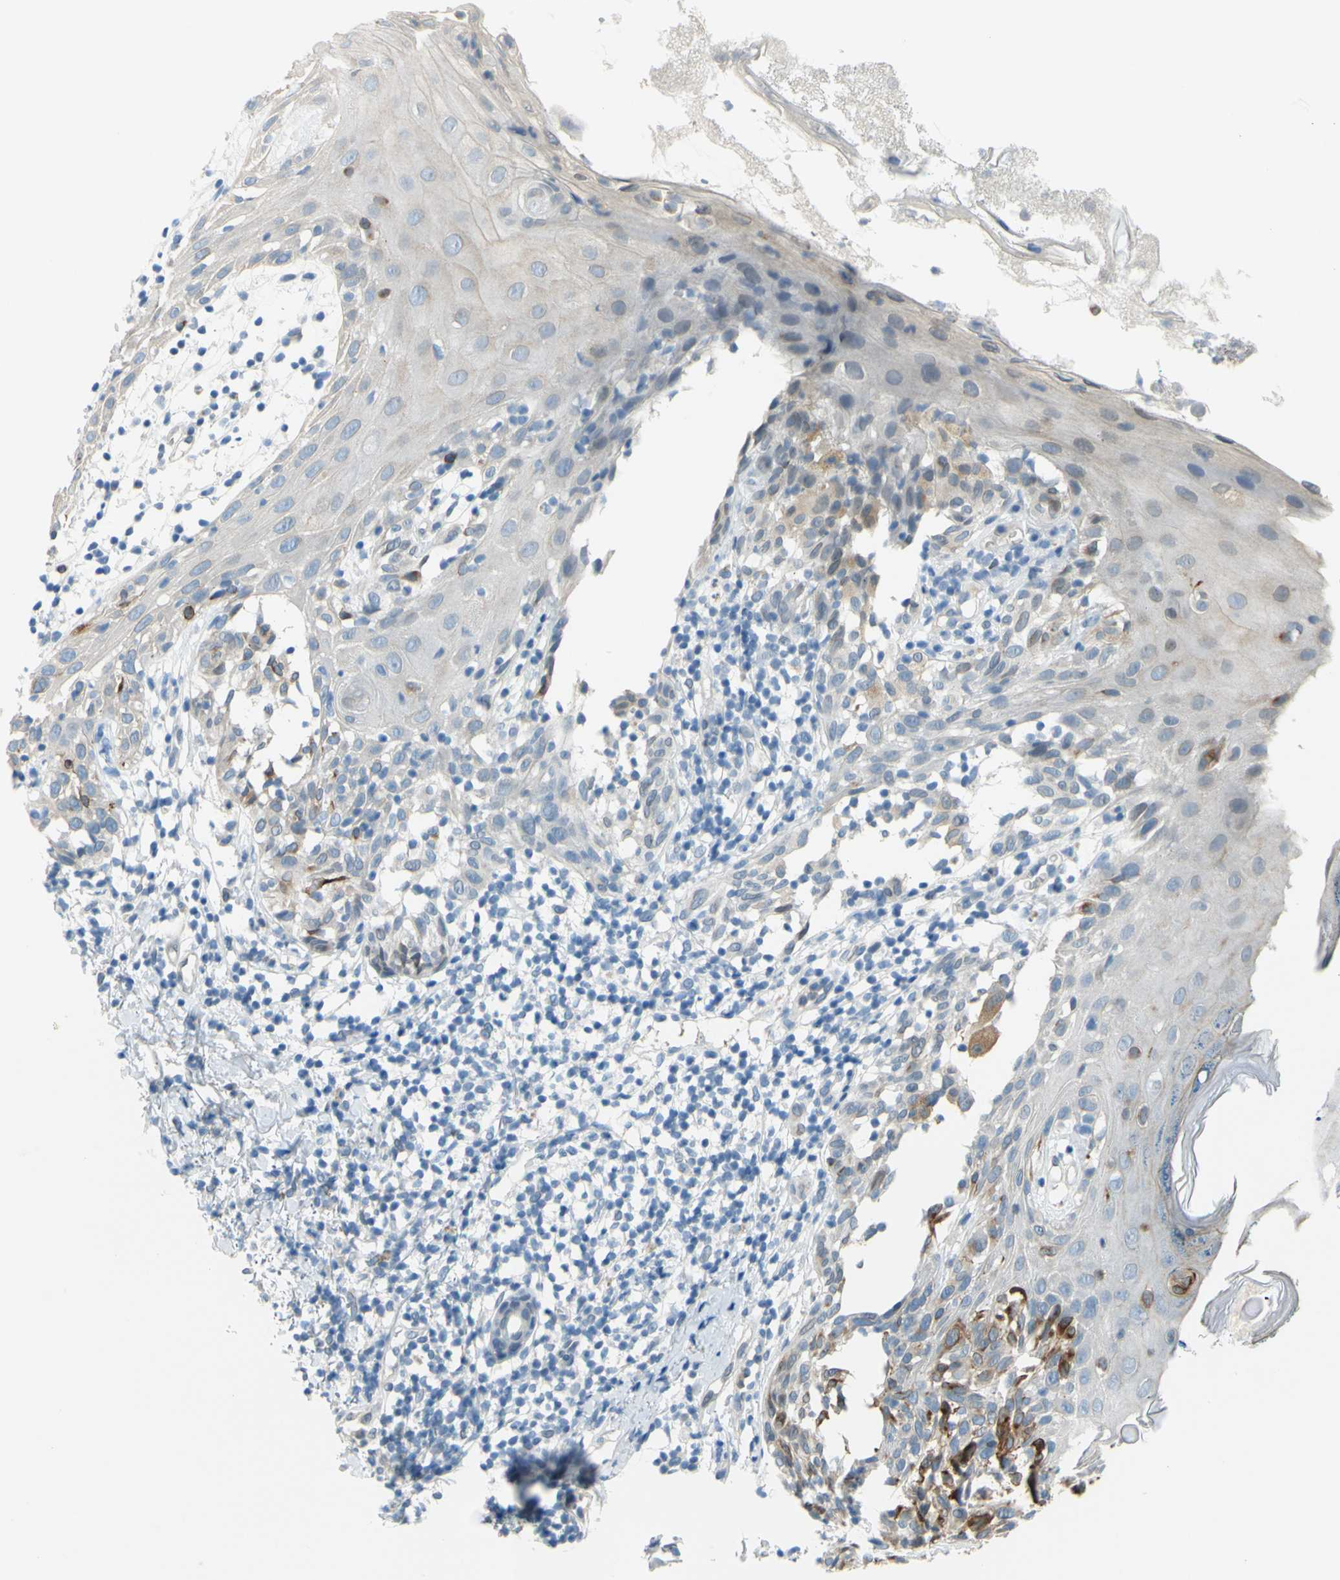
{"staining": {"intensity": "strong", "quantity": "25%-75%", "location": "cytoplasmic/membranous"}, "tissue": "melanoma", "cell_type": "Tumor cells", "image_type": "cancer", "snomed": [{"axis": "morphology", "description": "Malignant melanoma, NOS"}, {"axis": "topography", "description": "Skin"}], "caption": "Malignant melanoma stained with a brown dye exhibits strong cytoplasmic/membranous positive expression in approximately 25%-75% of tumor cells.", "gene": "DCT", "patient": {"sex": "female", "age": 46}}